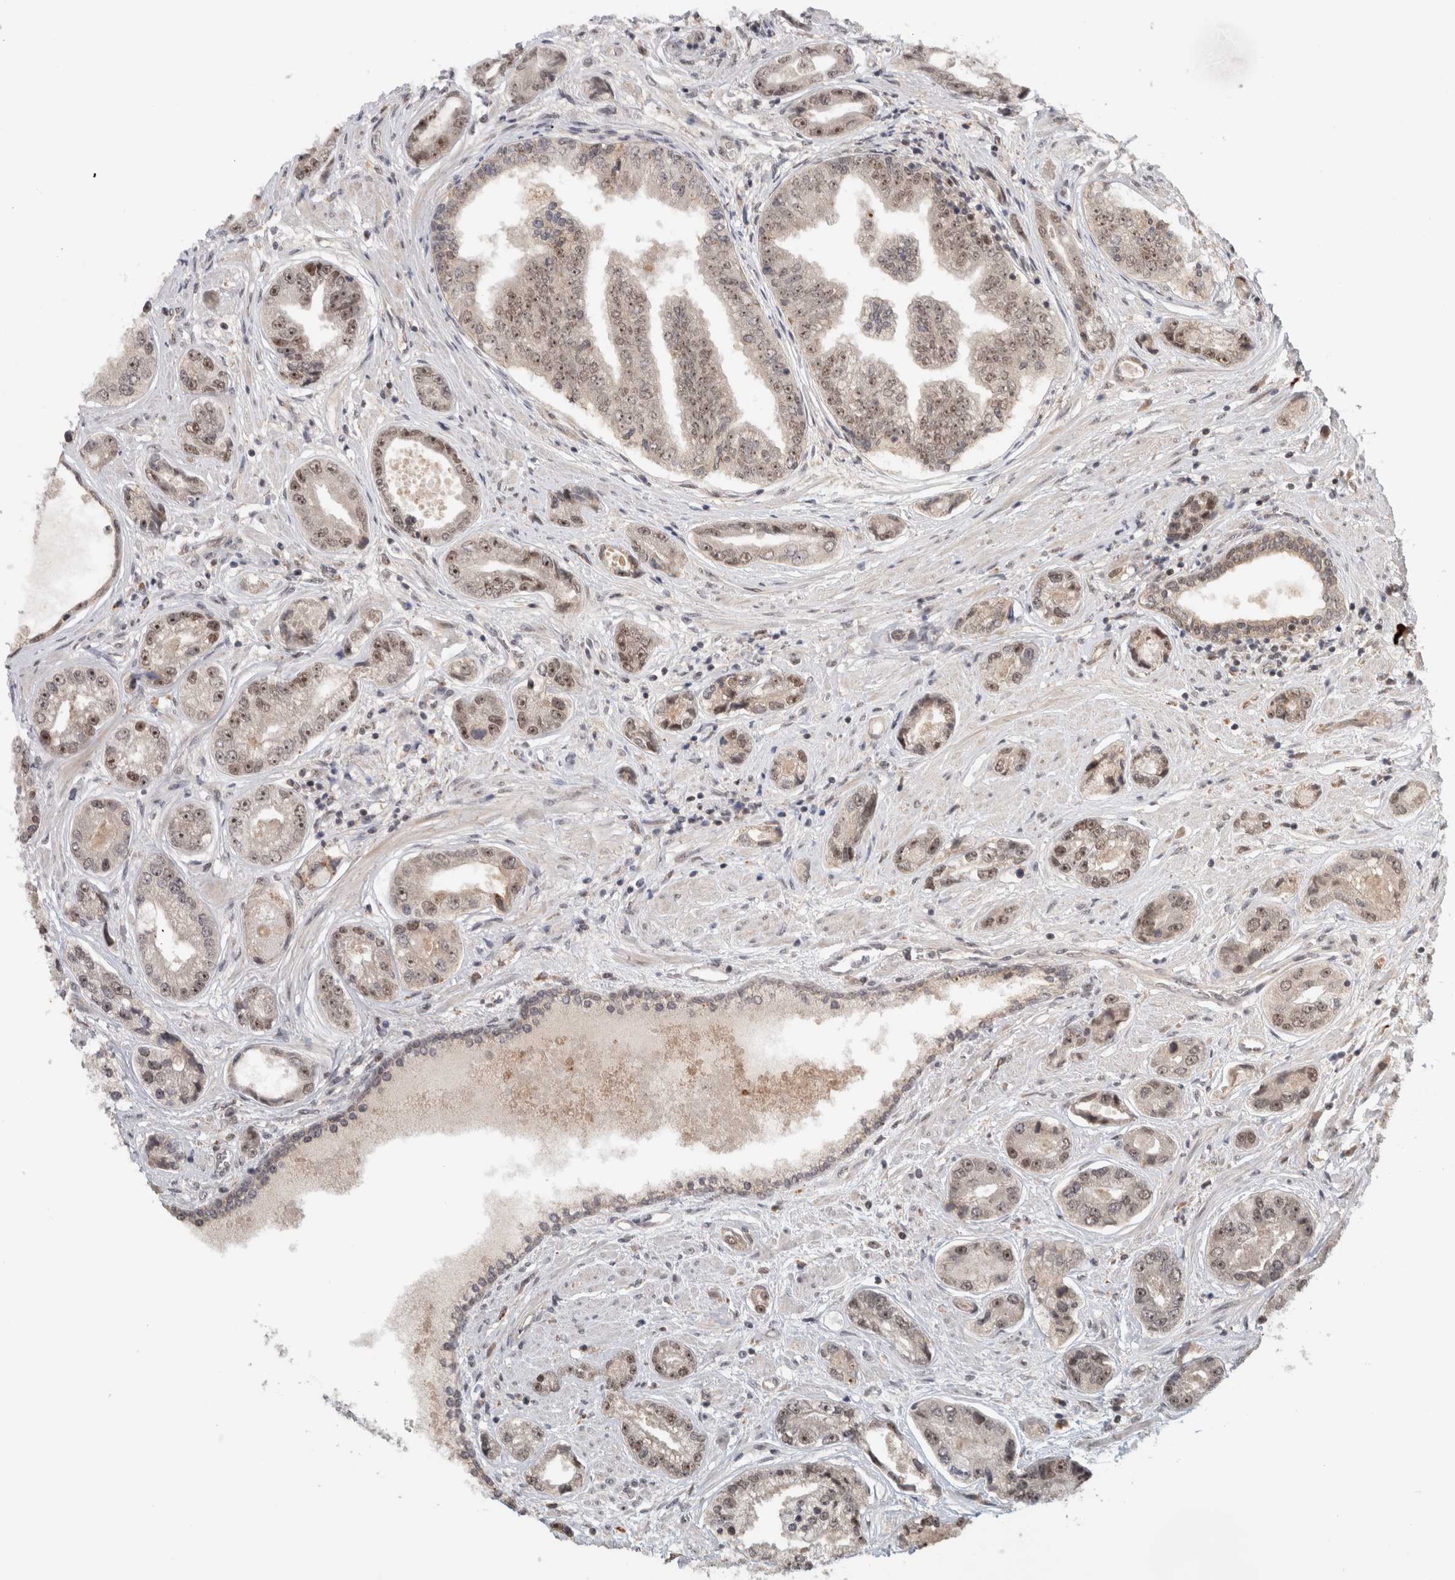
{"staining": {"intensity": "weak", "quantity": "25%-75%", "location": "nuclear"}, "tissue": "prostate cancer", "cell_type": "Tumor cells", "image_type": "cancer", "snomed": [{"axis": "morphology", "description": "Adenocarcinoma, High grade"}, {"axis": "topography", "description": "Prostate"}], "caption": "Tumor cells display low levels of weak nuclear expression in approximately 25%-75% of cells in human high-grade adenocarcinoma (prostate).", "gene": "MPHOSPH6", "patient": {"sex": "male", "age": 61}}